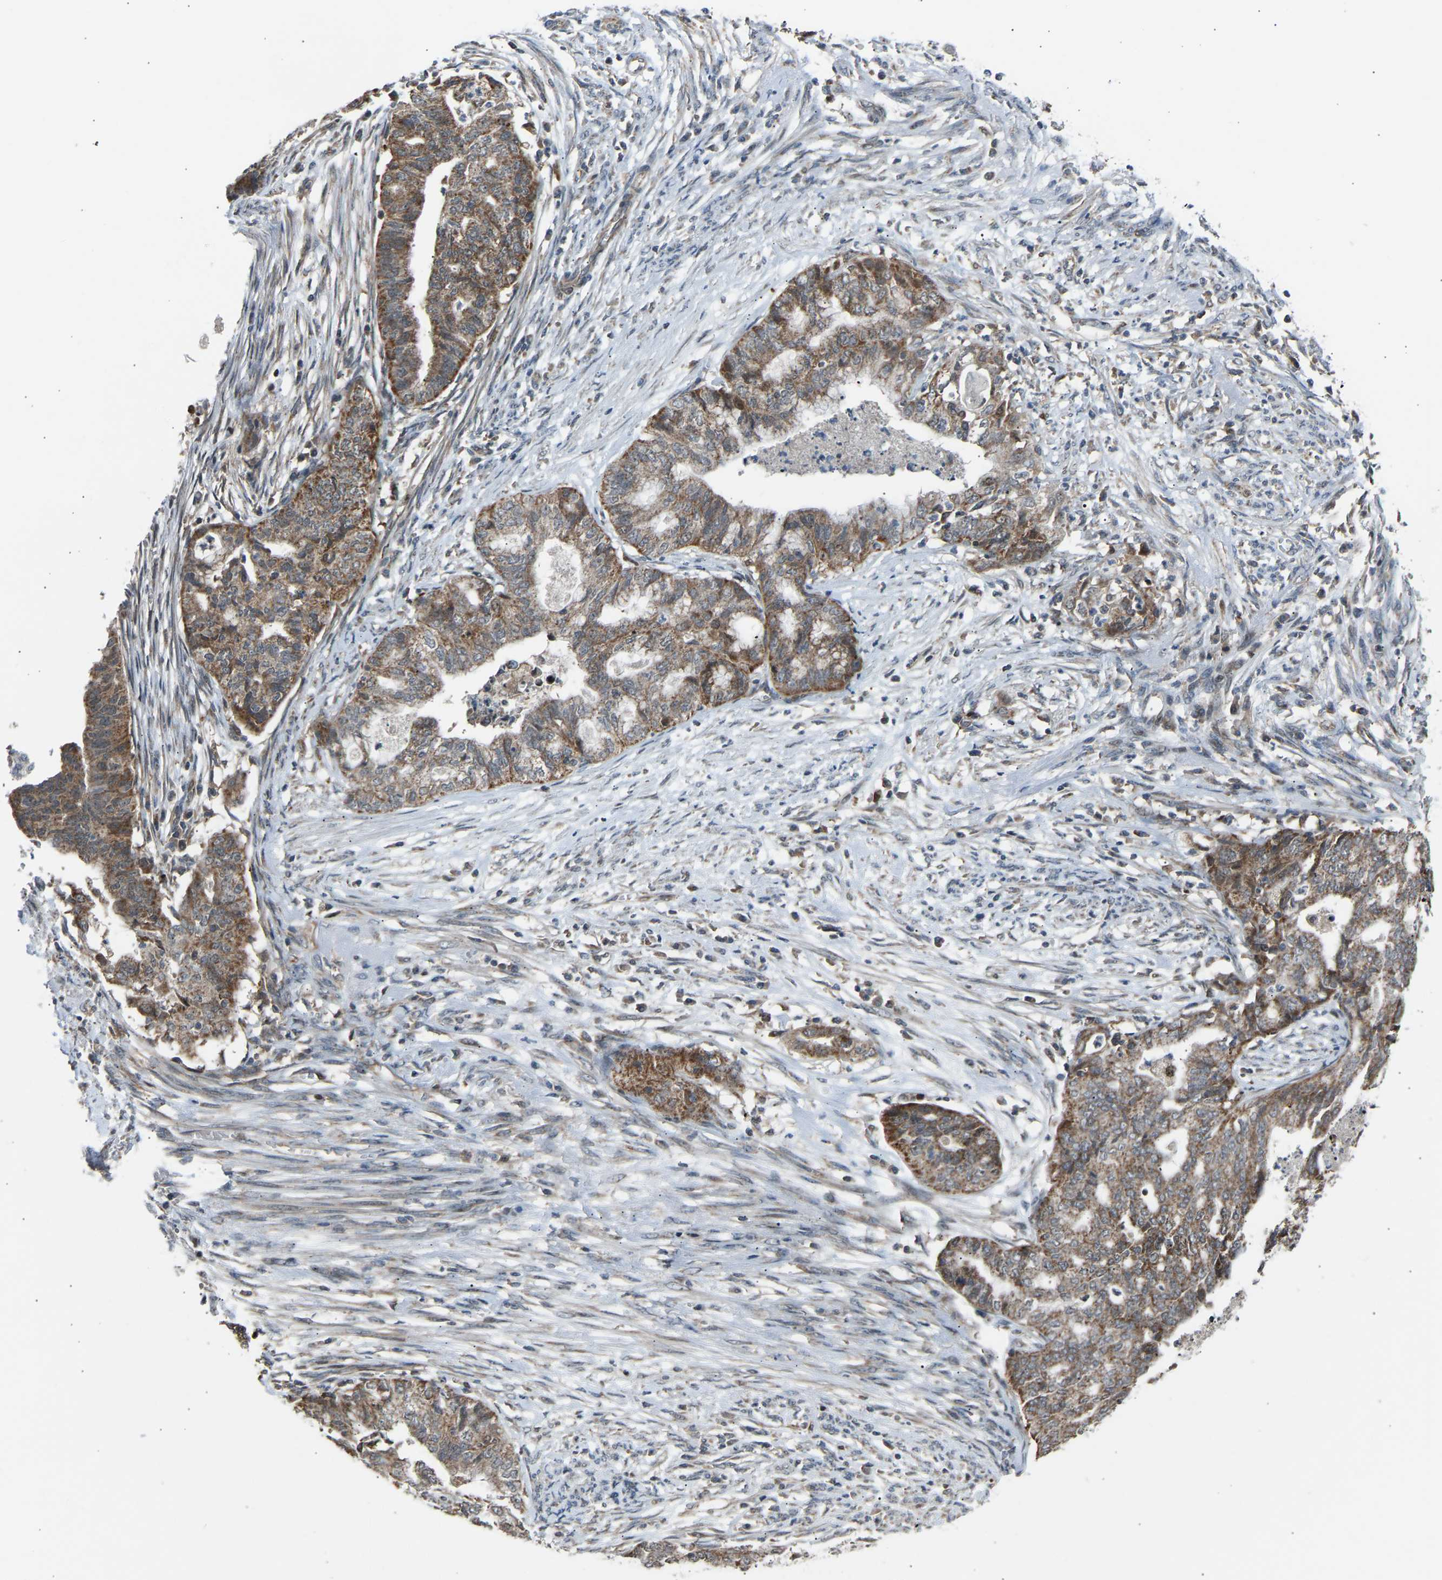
{"staining": {"intensity": "moderate", "quantity": ">75%", "location": "cytoplasmic/membranous"}, "tissue": "endometrial cancer", "cell_type": "Tumor cells", "image_type": "cancer", "snomed": [{"axis": "morphology", "description": "Adenocarcinoma, NOS"}, {"axis": "topography", "description": "Endometrium"}], "caption": "Endometrial cancer (adenocarcinoma) stained with DAB immunohistochemistry (IHC) reveals medium levels of moderate cytoplasmic/membranous expression in approximately >75% of tumor cells. The staining was performed using DAB (3,3'-diaminobenzidine) to visualize the protein expression in brown, while the nuclei were stained in blue with hematoxylin (Magnification: 20x).", "gene": "SLIRP", "patient": {"sex": "female", "age": 79}}